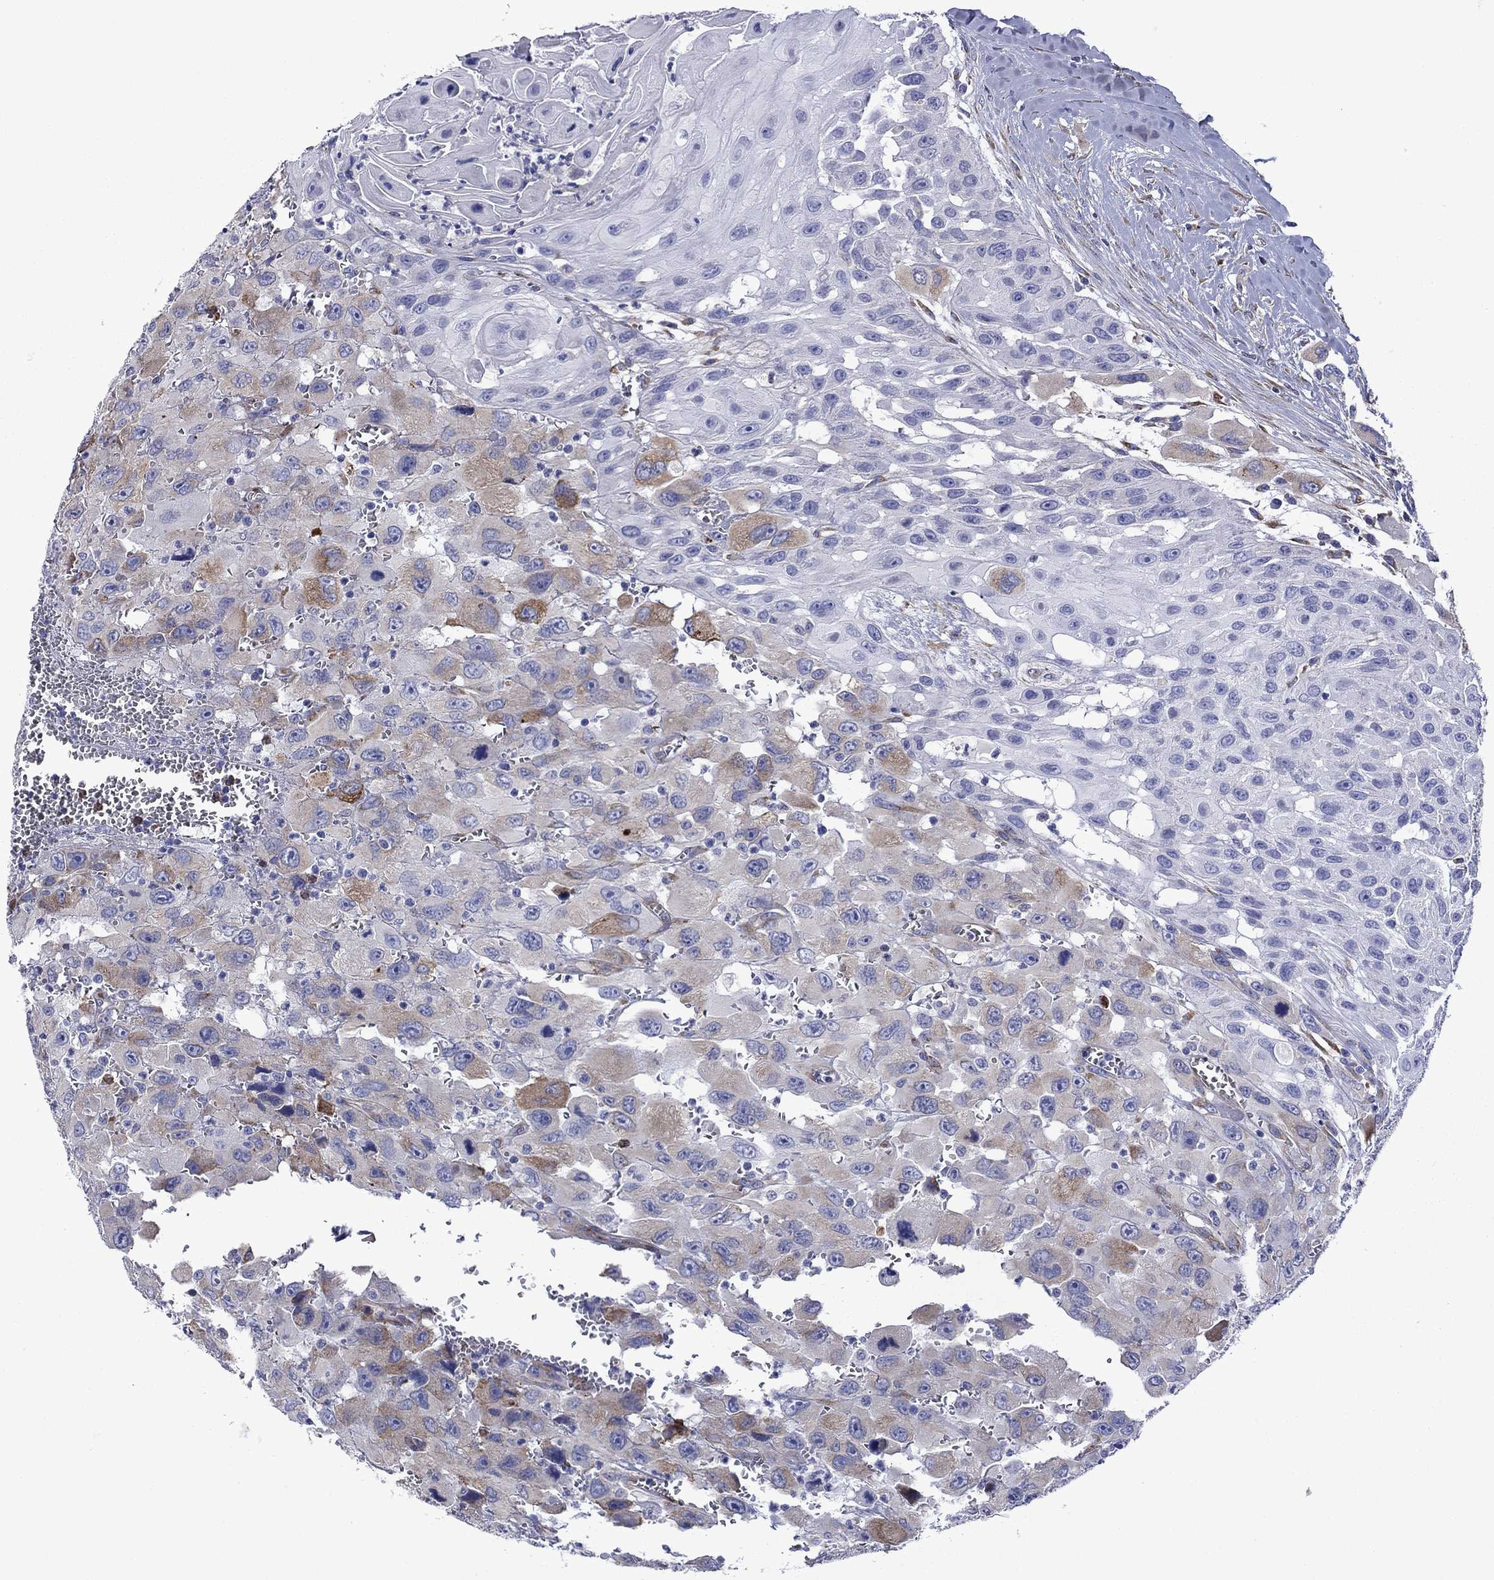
{"staining": {"intensity": "moderate", "quantity": "<25%", "location": "cytoplasmic/membranous"}, "tissue": "head and neck cancer", "cell_type": "Tumor cells", "image_type": "cancer", "snomed": [{"axis": "morphology", "description": "Squamous cell carcinoma, NOS"}, {"axis": "morphology", "description": "Squamous cell carcinoma, metastatic, NOS"}, {"axis": "topography", "description": "Oral tissue"}, {"axis": "topography", "description": "Head-Neck"}], "caption": "A low amount of moderate cytoplasmic/membranous staining is seen in about <25% of tumor cells in head and neck metastatic squamous cell carcinoma tissue.", "gene": "HSPG2", "patient": {"sex": "female", "age": 85}}